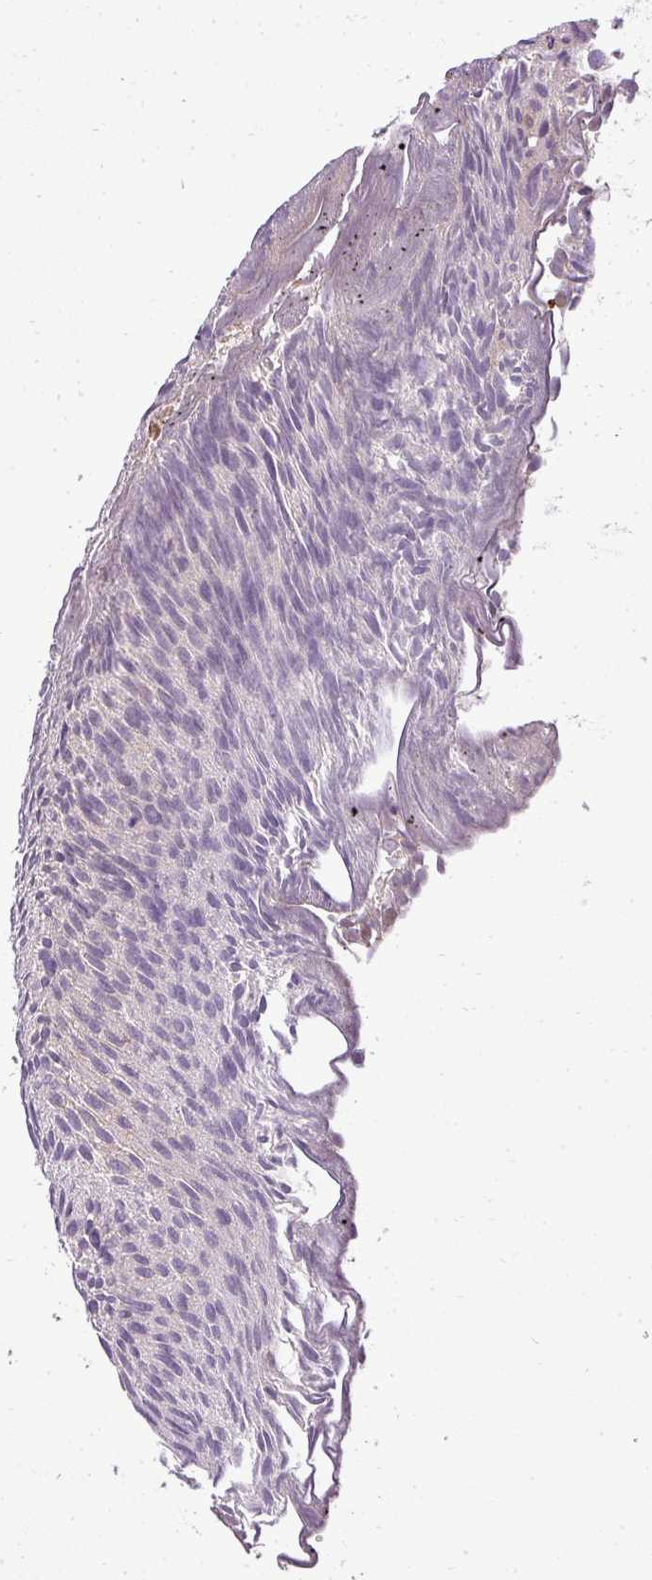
{"staining": {"intensity": "negative", "quantity": "none", "location": "none"}, "tissue": "urothelial cancer", "cell_type": "Tumor cells", "image_type": "cancer", "snomed": [{"axis": "morphology", "description": "Urothelial carcinoma, Low grade"}, {"axis": "topography", "description": "Urinary bladder"}], "caption": "An image of low-grade urothelial carcinoma stained for a protein demonstrates no brown staining in tumor cells.", "gene": "PDRG1", "patient": {"sex": "male", "age": 84}}